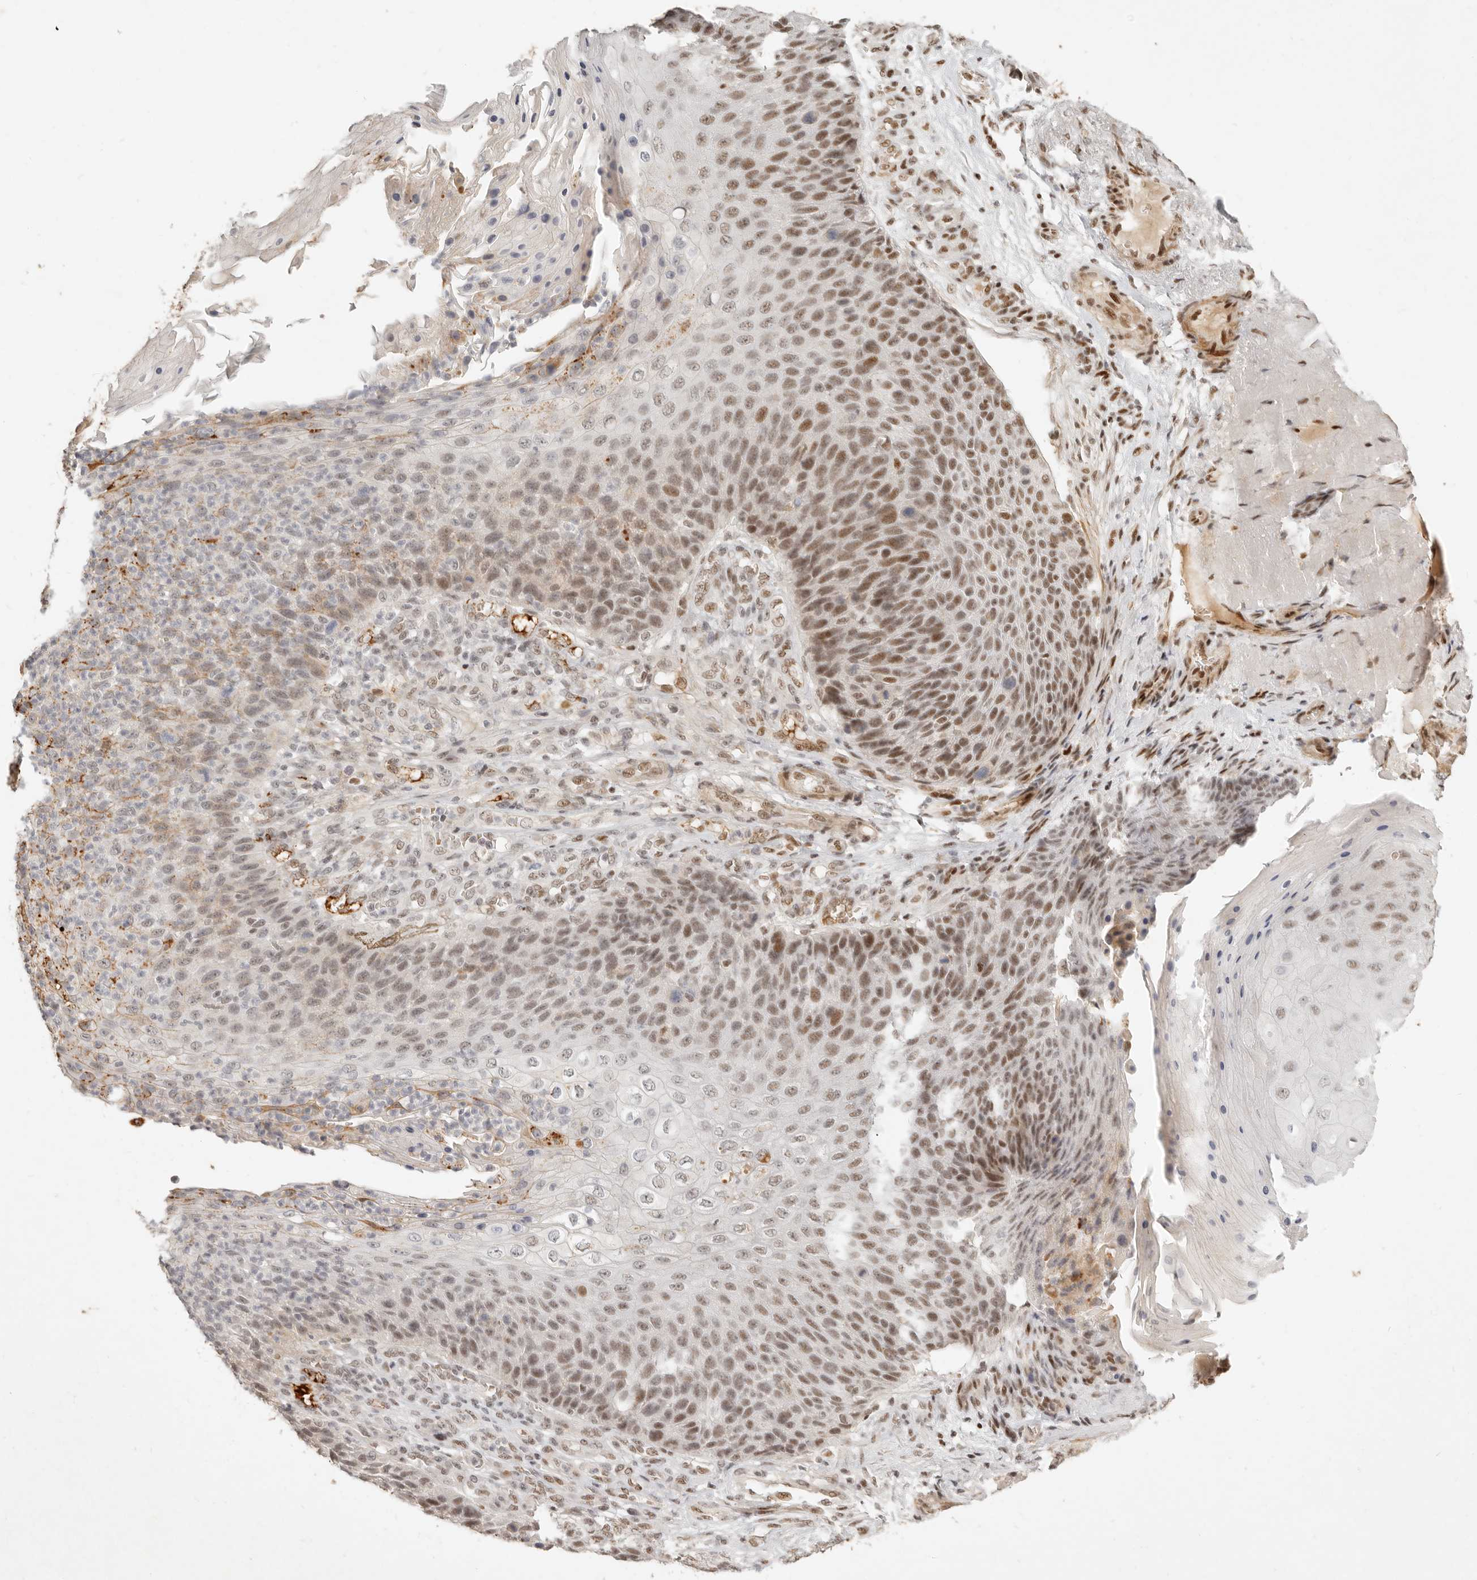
{"staining": {"intensity": "moderate", "quantity": ">75%", "location": "nuclear"}, "tissue": "skin cancer", "cell_type": "Tumor cells", "image_type": "cancer", "snomed": [{"axis": "morphology", "description": "Squamous cell carcinoma, NOS"}, {"axis": "topography", "description": "Skin"}], "caption": "IHC of skin cancer (squamous cell carcinoma) reveals medium levels of moderate nuclear staining in approximately >75% of tumor cells. (Stains: DAB in brown, nuclei in blue, Microscopy: brightfield microscopy at high magnification).", "gene": "GABPA", "patient": {"sex": "female", "age": 88}}